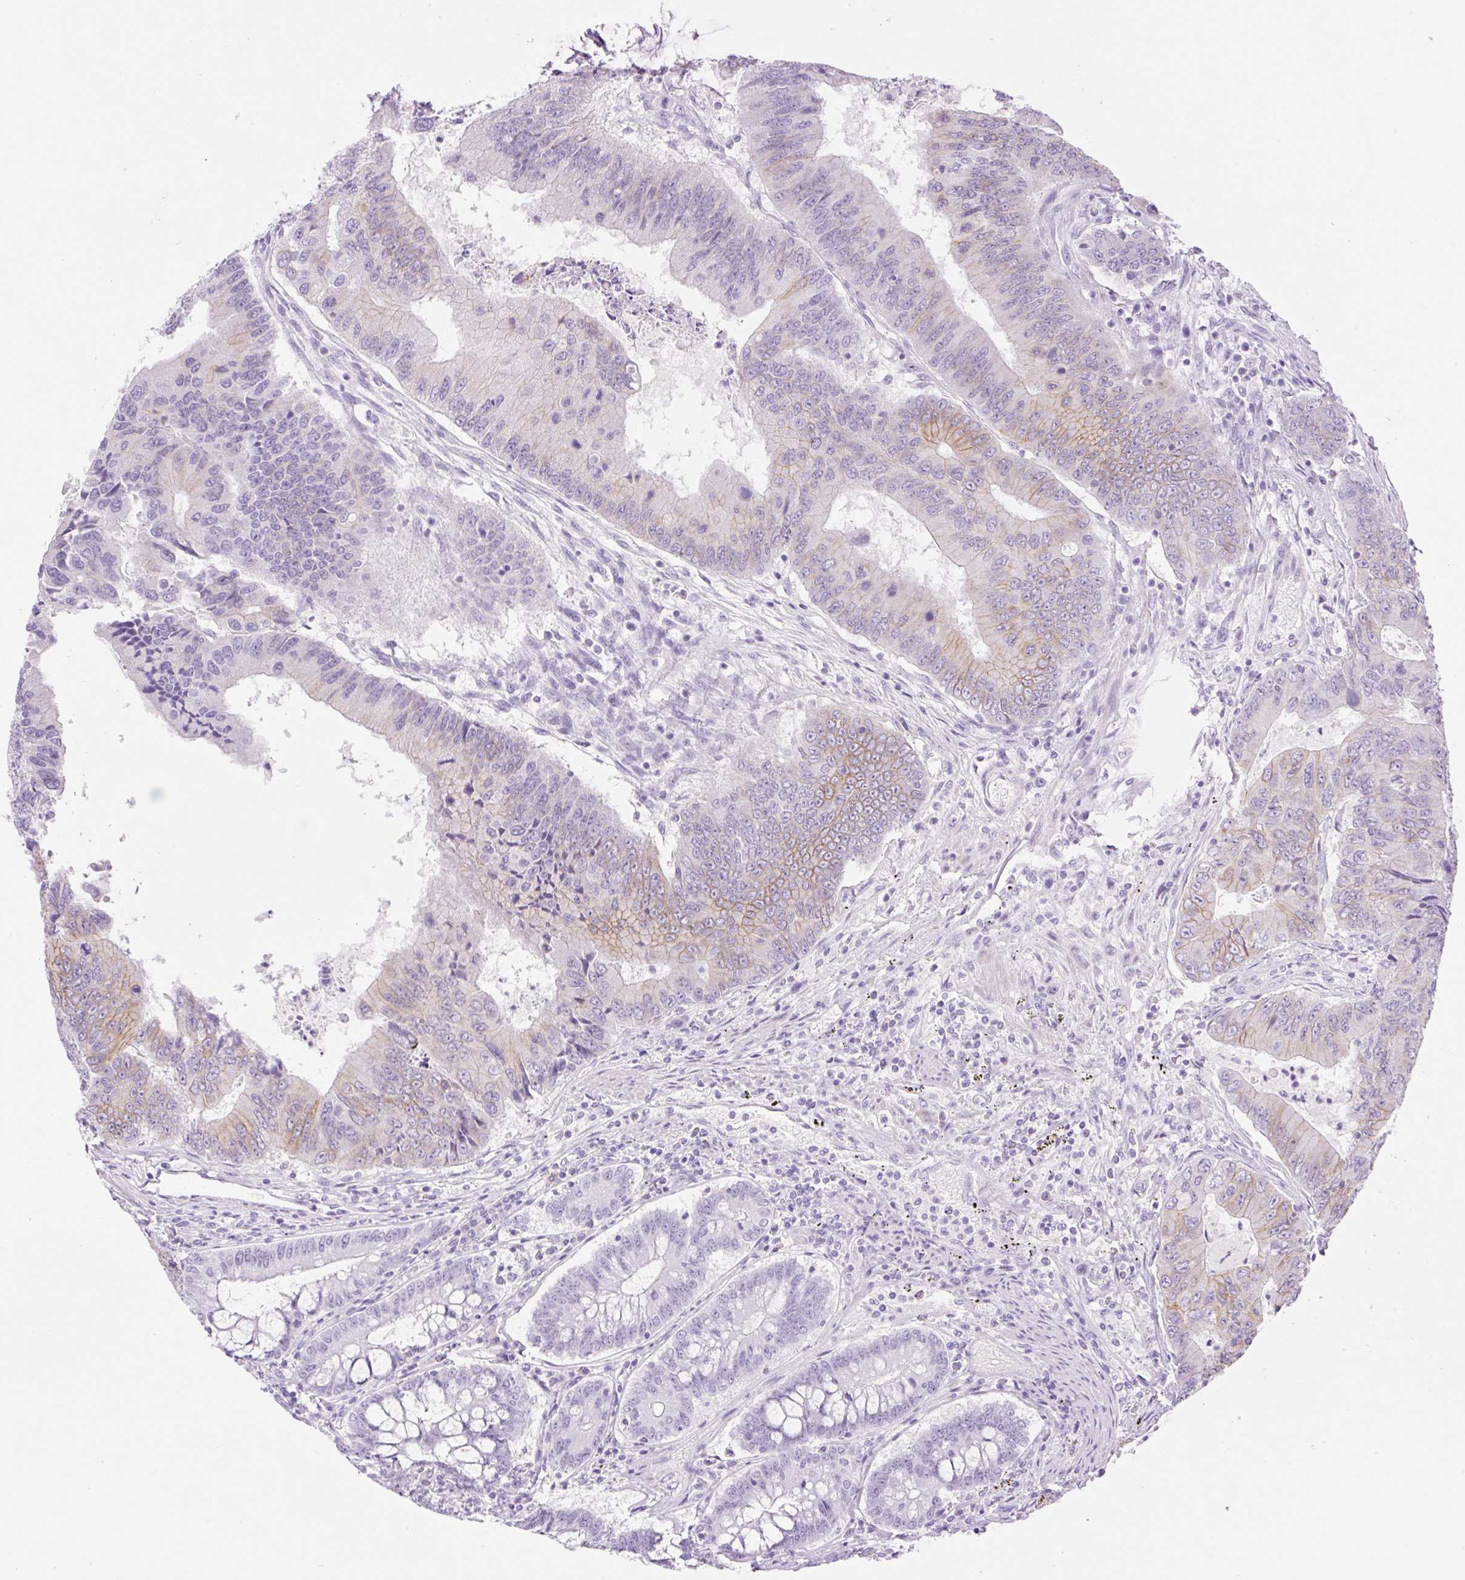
{"staining": {"intensity": "moderate", "quantity": "<25%", "location": "cytoplasmic/membranous"}, "tissue": "colorectal cancer", "cell_type": "Tumor cells", "image_type": "cancer", "snomed": [{"axis": "morphology", "description": "Adenocarcinoma, NOS"}, {"axis": "topography", "description": "Colon"}], "caption": "A brown stain shows moderate cytoplasmic/membranous staining of a protein in colorectal cancer tumor cells.", "gene": "PALM3", "patient": {"sex": "male", "age": 53}}